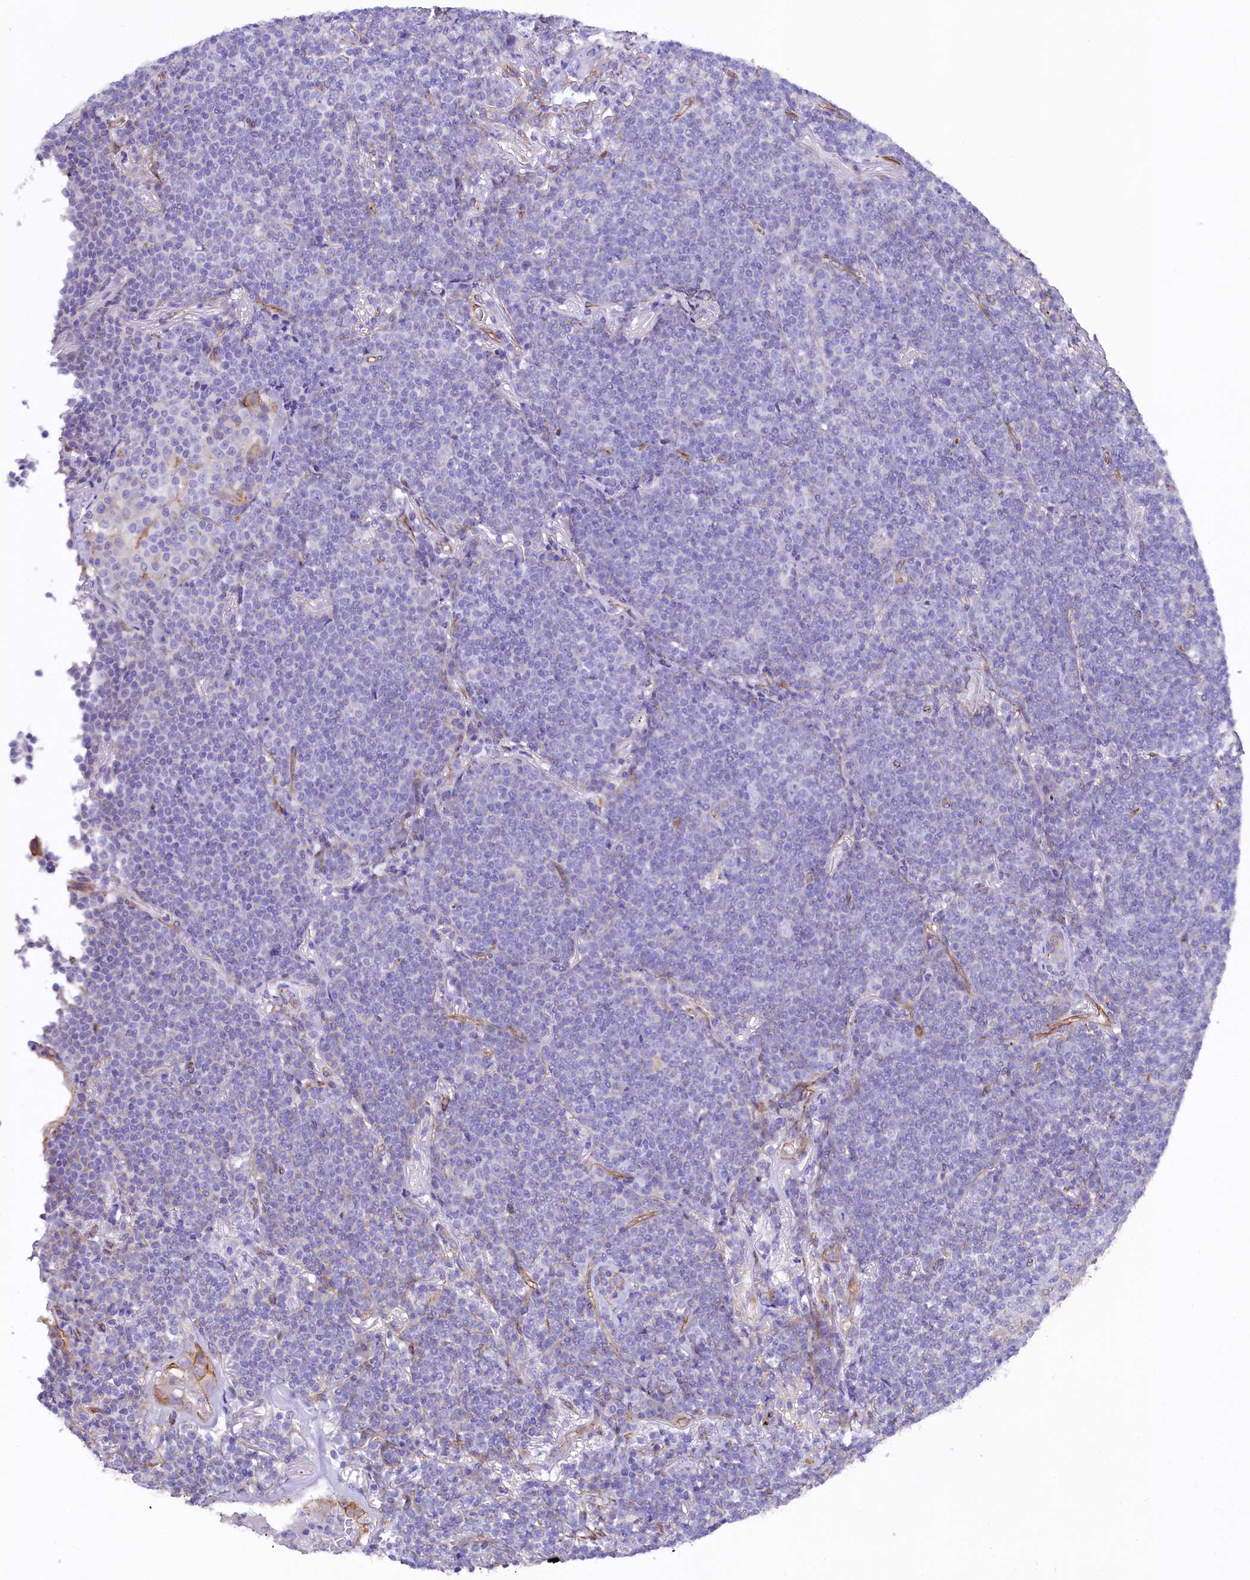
{"staining": {"intensity": "negative", "quantity": "none", "location": "none"}, "tissue": "lymphoma", "cell_type": "Tumor cells", "image_type": "cancer", "snomed": [{"axis": "morphology", "description": "Malignant lymphoma, non-Hodgkin's type, Low grade"}, {"axis": "topography", "description": "Lung"}], "caption": "Immunohistochemistry (IHC) of human lymphoma displays no positivity in tumor cells.", "gene": "SLF1", "patient": {"sex": "female", "age": 71}}